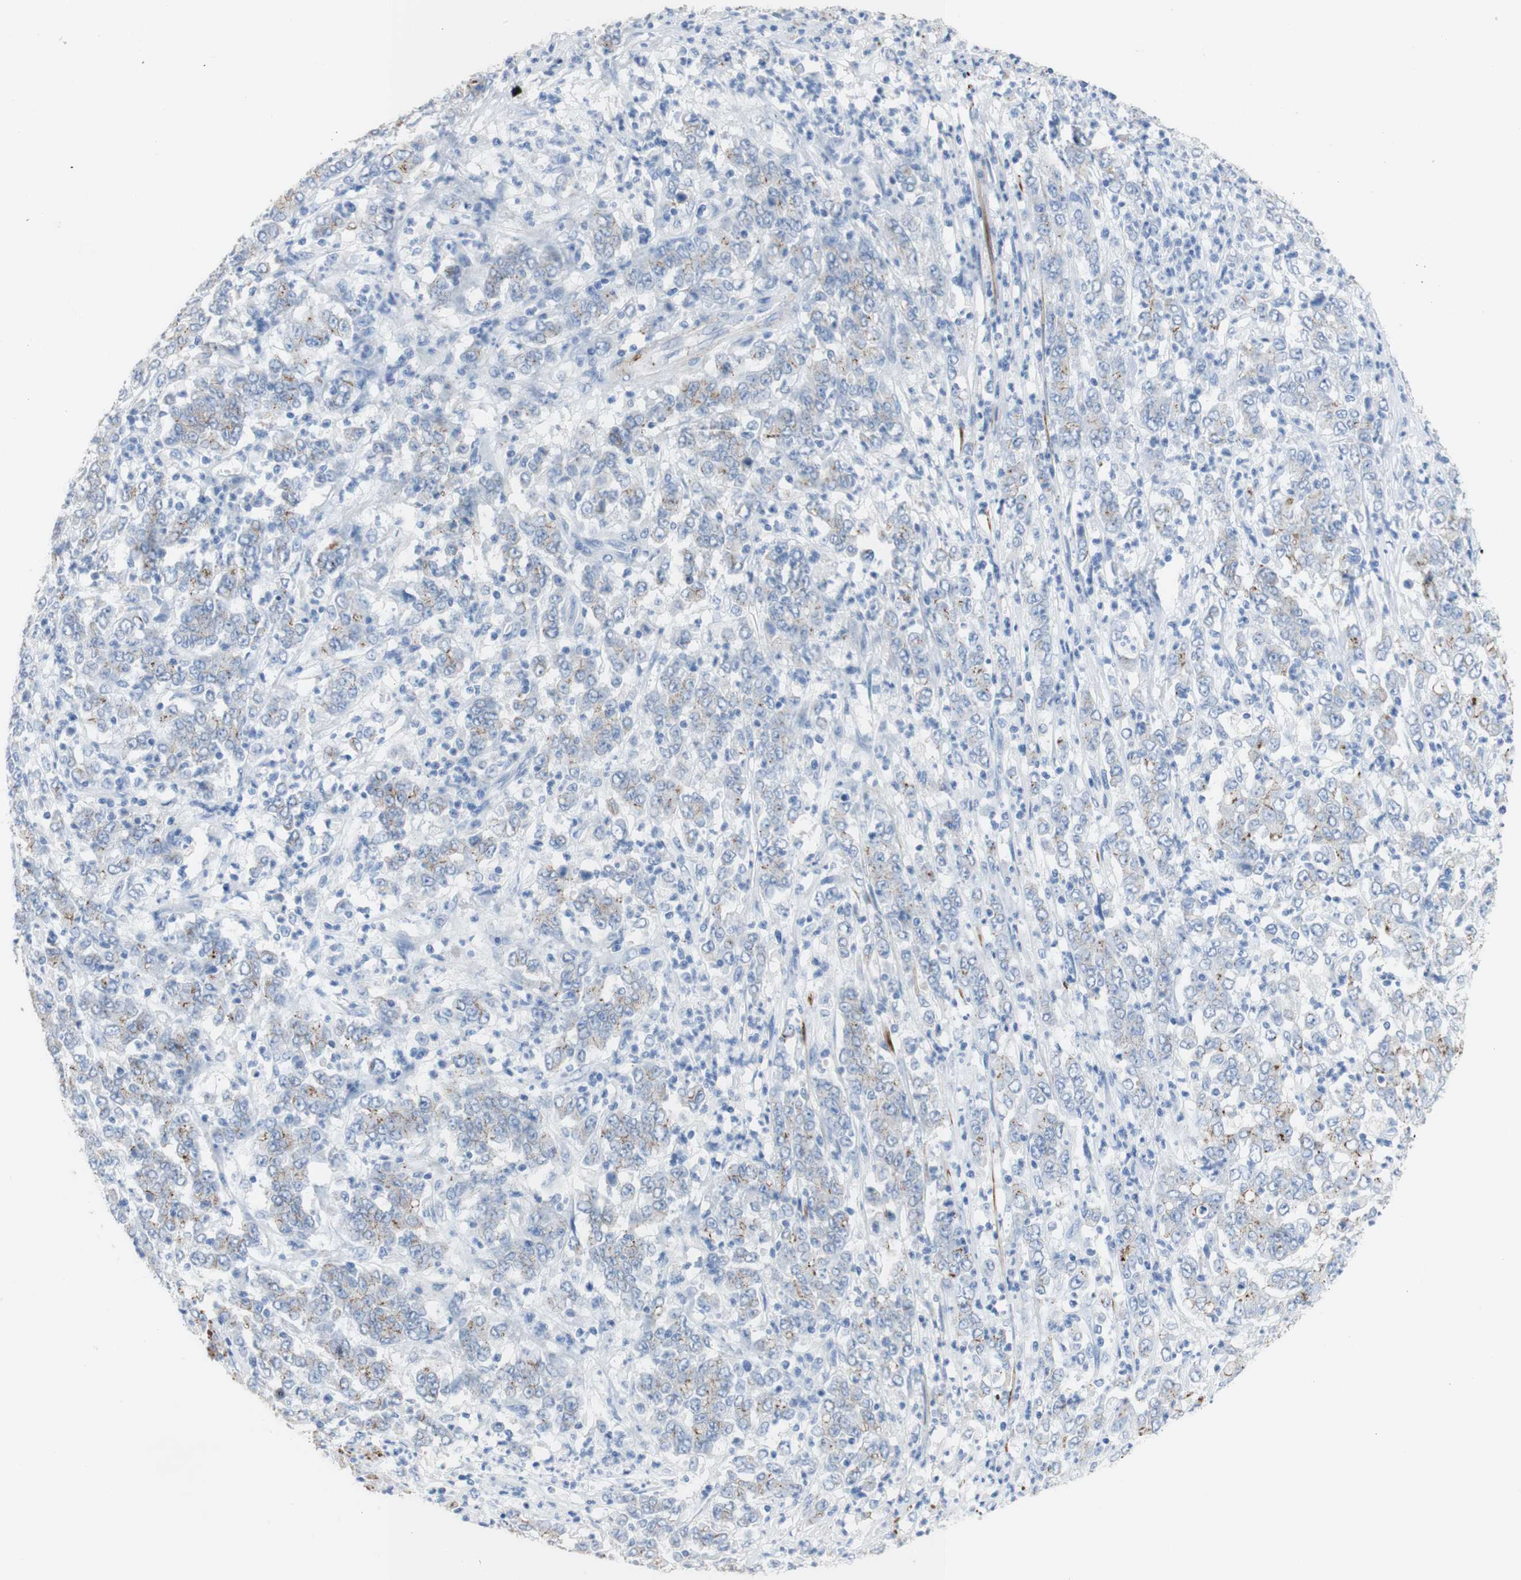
{"staining": {"intensity": "moderate", "quantity": "<25%", "location": "cytoplasmic/membranous"}, "tissue": "stomach cancer", "cell_type": "Tumor cells", "image_type": "cancer", "snomed": [{"axis": "morphology", "description": "Adenocarcinoma, NOS"}, {"axis": "topography", "description": "Stomach, lower"}], "caption": "Immunohistochemical staining of human stomach cancer (adenocarcinoma) shows moderate cytoplasmic/membranous protein staining in about <25% of tumor cells.", "gene": "DSC2", "patient": {"sex": "female", "age": 71}}